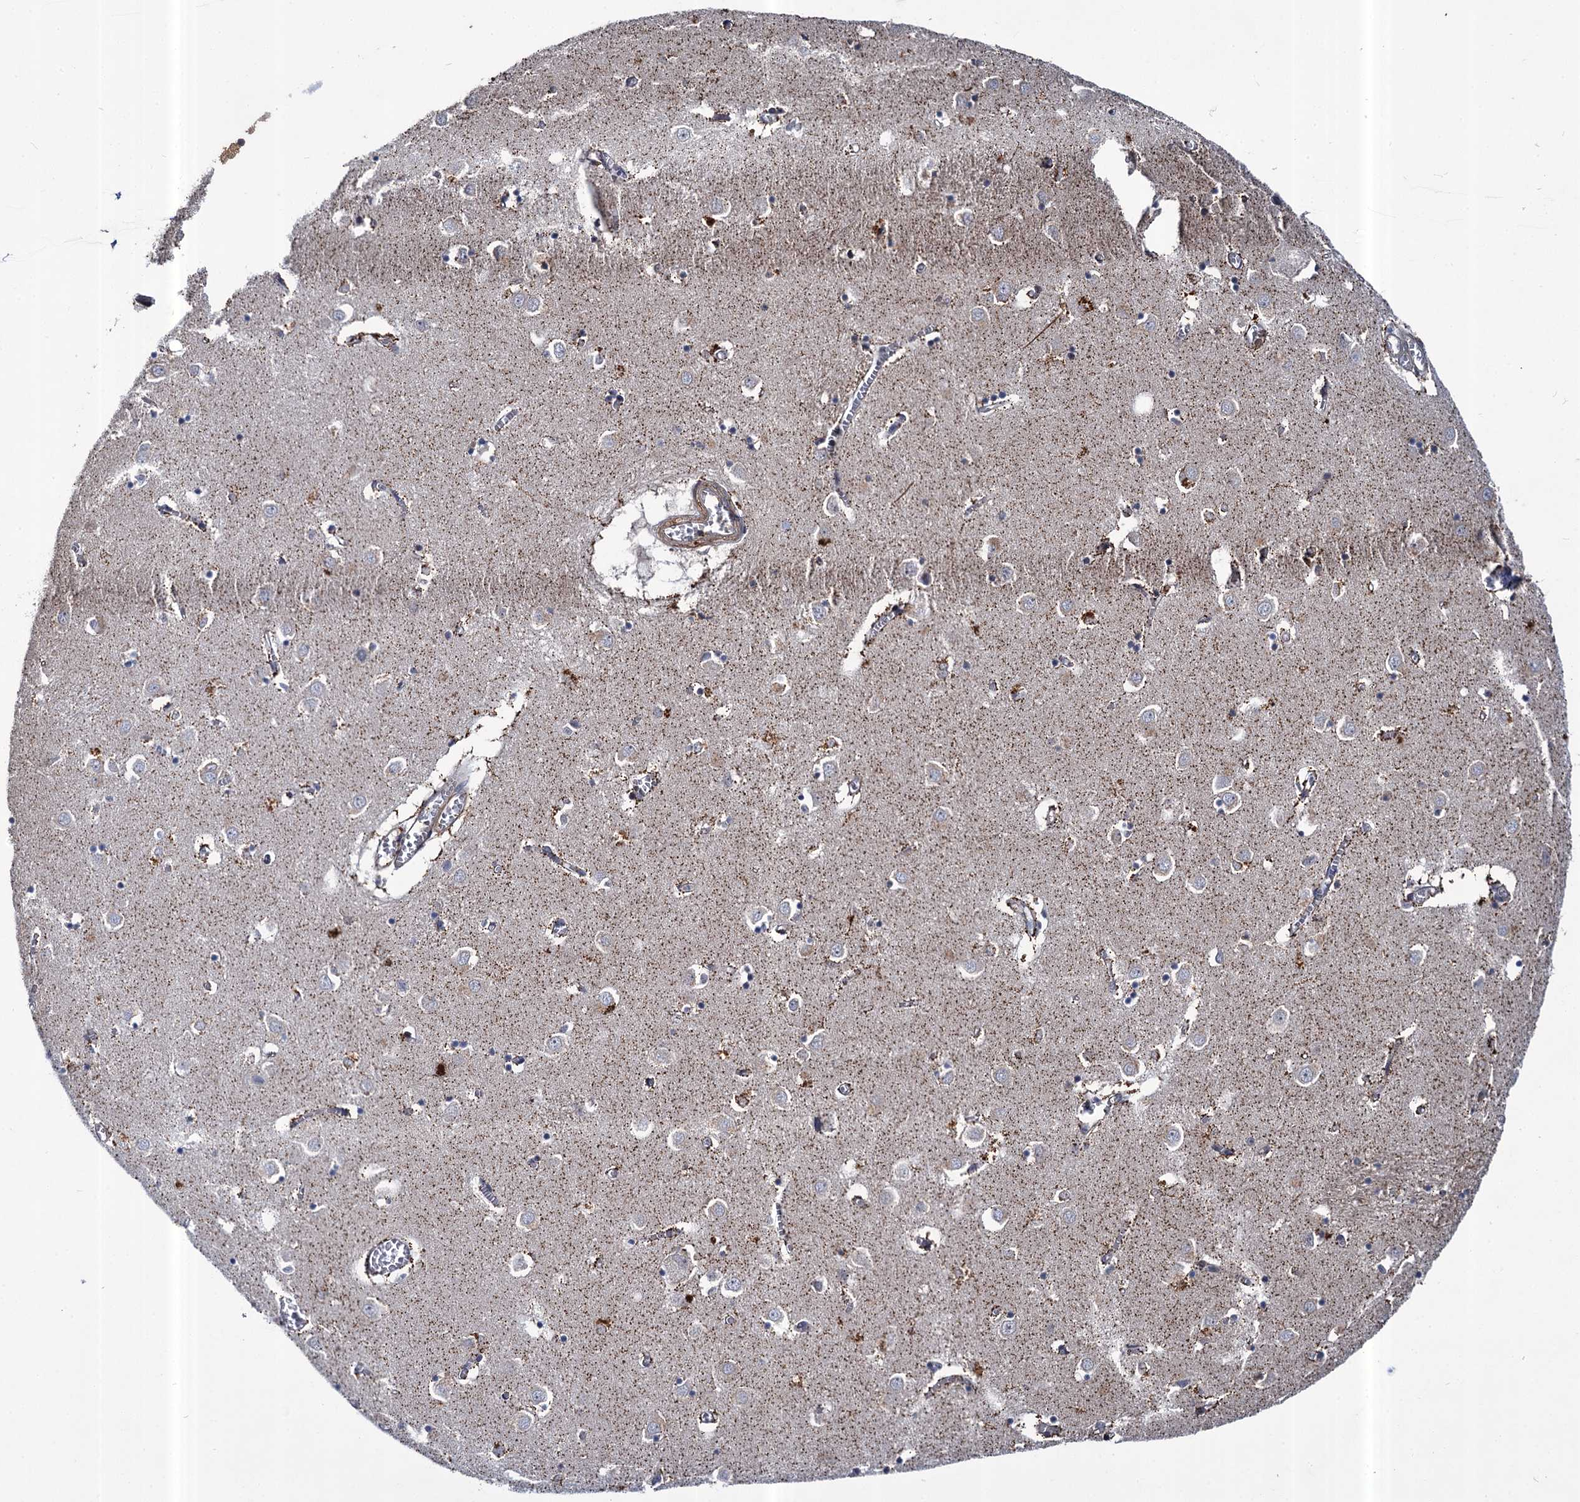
{"staining": {"intensity": "moderate", "quantity": "<25%", "location": "cytoplasmic/membranous"}, "tissue": "caudate", "cell_type": "Glial cells", "image_type": "normal", "snomed": [{"axis": "morphology", "description": "Normal tissue, NOS"}, {"axis": "topography", "description": "Lateral ventricle wall"}], "caption": "Moderate cytoplasmic/membranous expression is identified in about <25% of glial cells in normal caudate. (DAB (3,3'-diaminobenzidine) IHC, brown staining for protein, blue staining for nuclei).", "gene": "ABLIM1", "patient": {"sex": "male", "age": 70}}